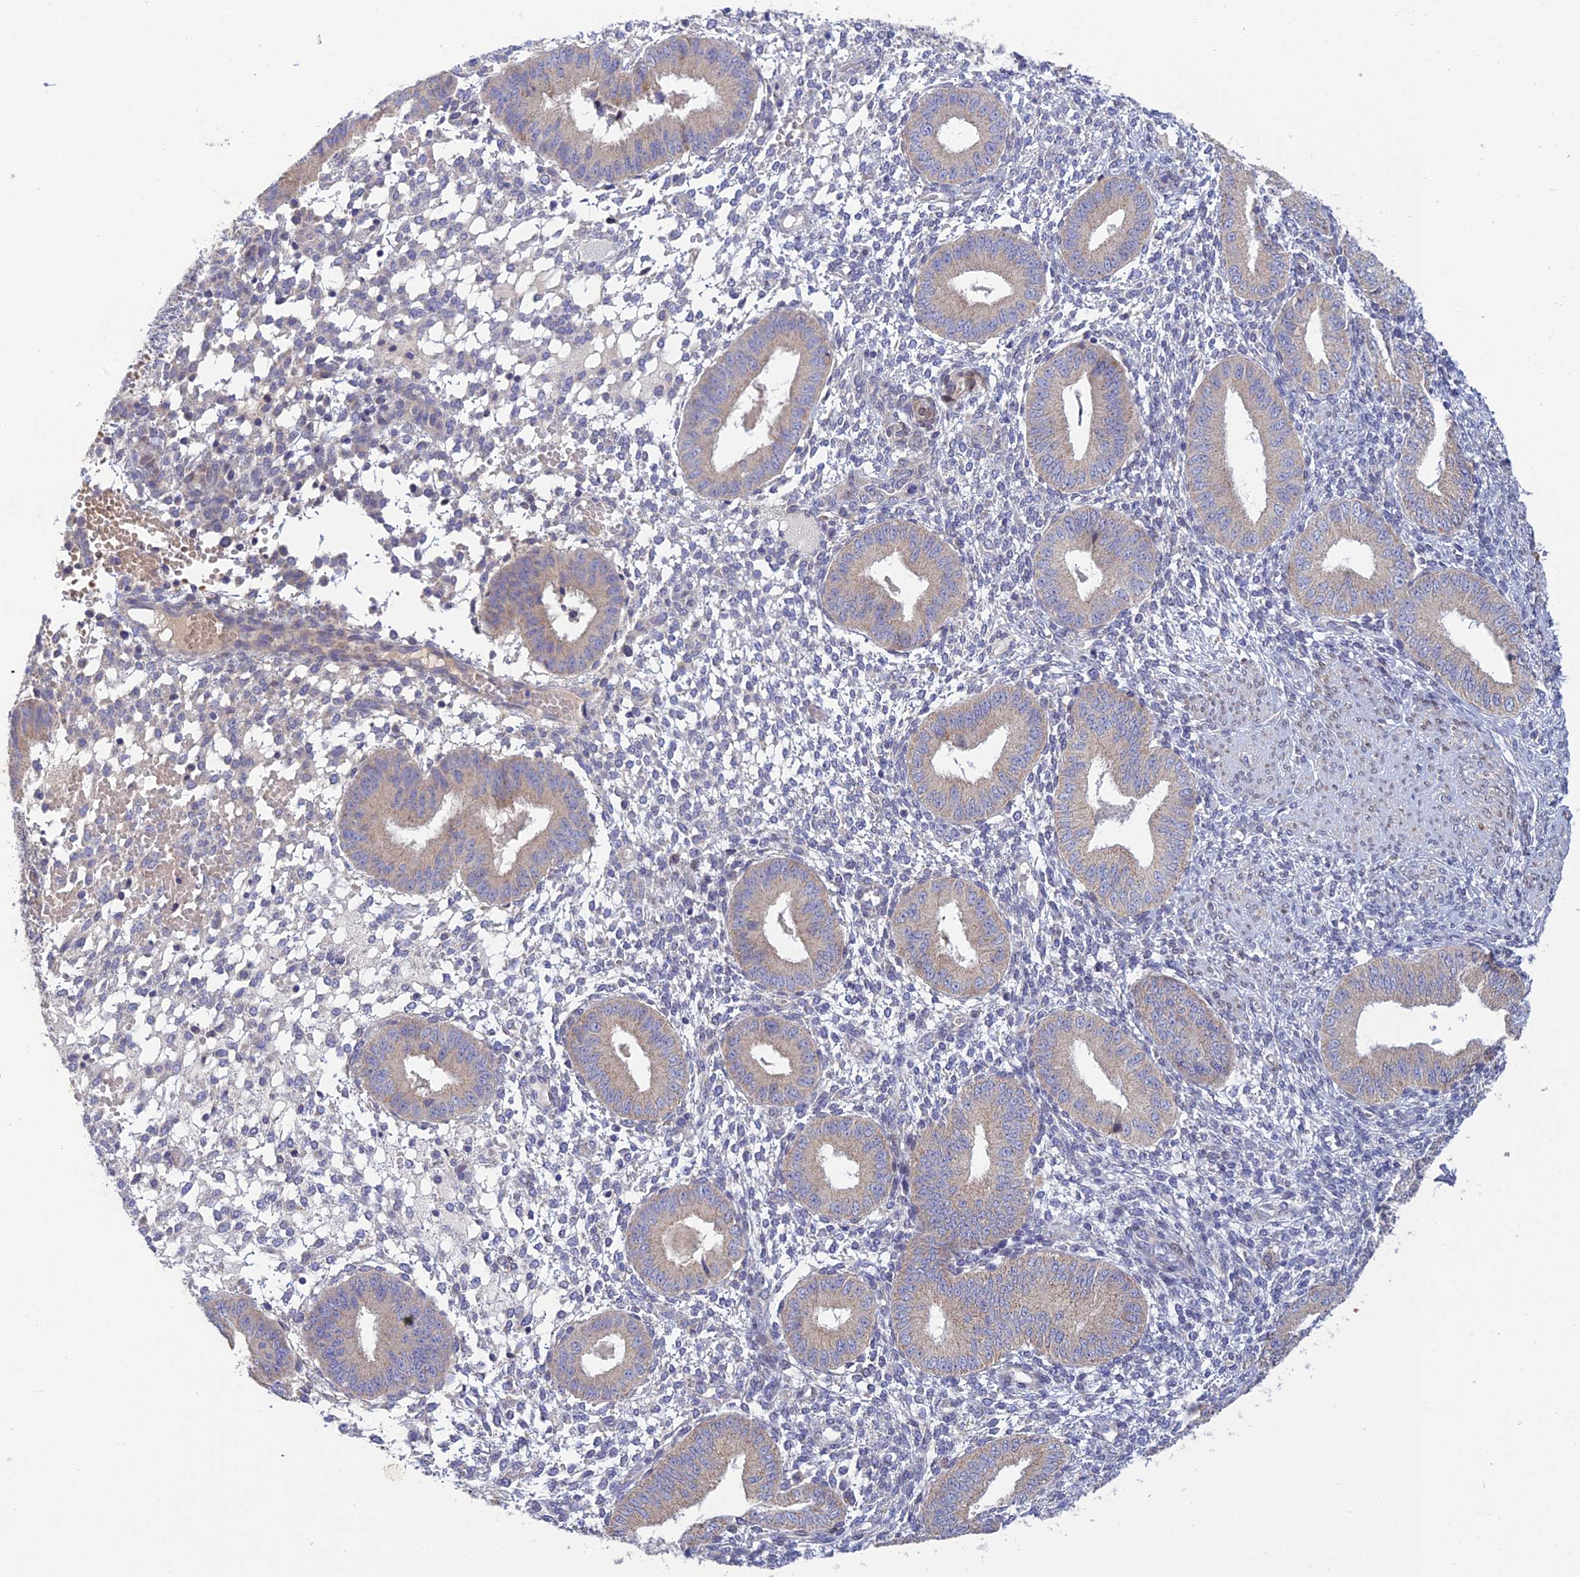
{"staining": {"intensity": "negative", "quantity": "none", "location": "none"}, "tissue": "endometrium", "cell_type": "Cells in endometrial stroma", "image_type": "normal", "snomed": [{"axis": "morphology", "description": "Normal tissue, NOS"}, {"axis": "topography", "description": "Endometrium"}], "caption": "Protein analysis of unremarkable endometrium exhibits no significant expression in cells in endometrial stroma. Brightfield microscopy of immunohistochemistry (IHC) stained with DAB (brown) and hematoxylin (blue), captured at high magnification.", "gene": "MGAT2", "patient": {"sex": "female", "age": 49}}